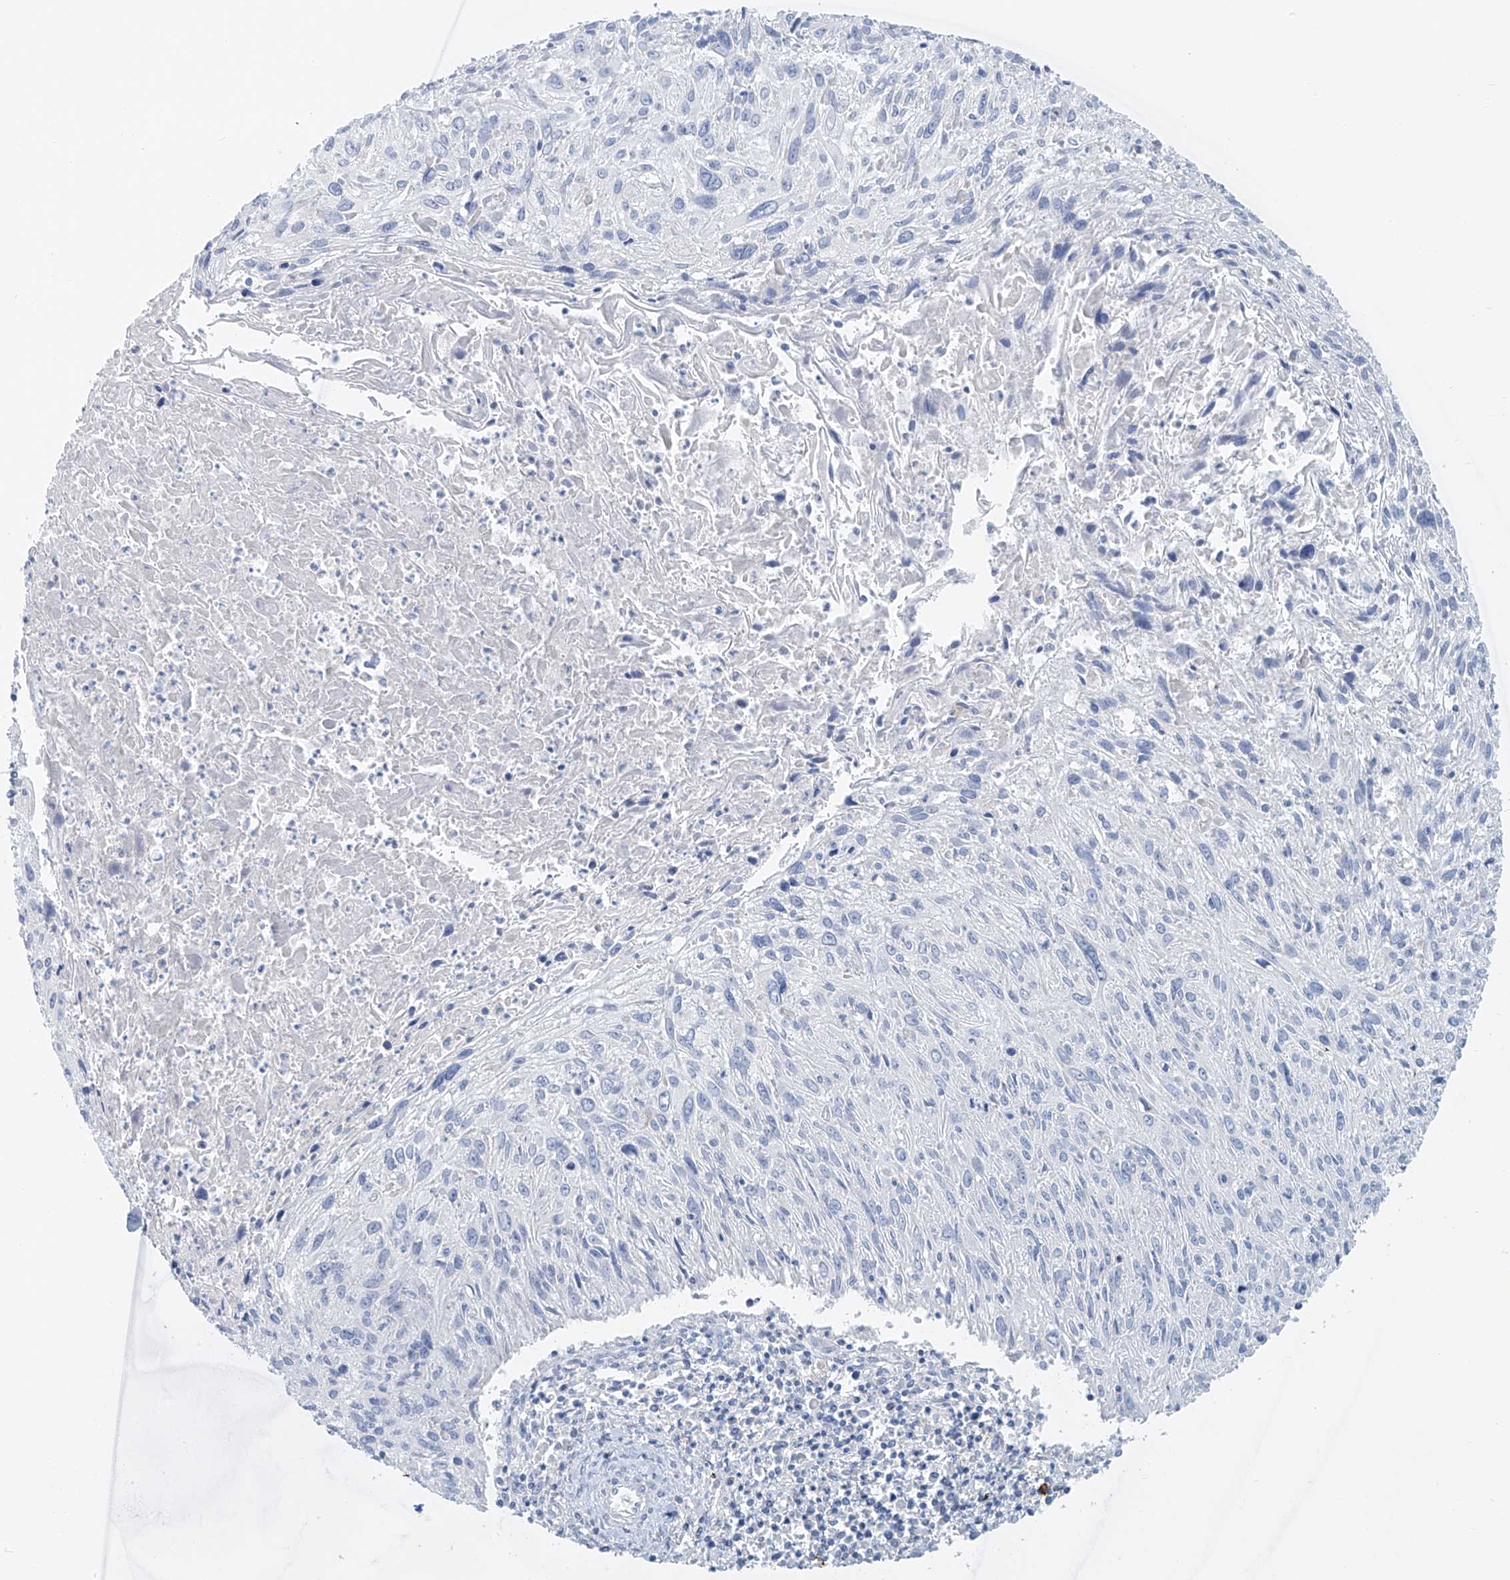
{"staining": {"intensity": "negative", "quantity": "none", "location": "none"}, "tissue": "cervical cancer", "cell_type": "Tumor cells", "image_type": "cancer", "snomed": [{"axis": "morphology", "description": "Squamous cell carcinoma, NOS"}, {"axis": "topography", "description": "Cervix"}], "caption": "IHC micrograph of human squamous cell carcinoma (cervical) stained for a protein (brown), which displays no expression in tumor cells.", "gene": "POMGNT2", "patient": {"sex": "female", "age": 51}}